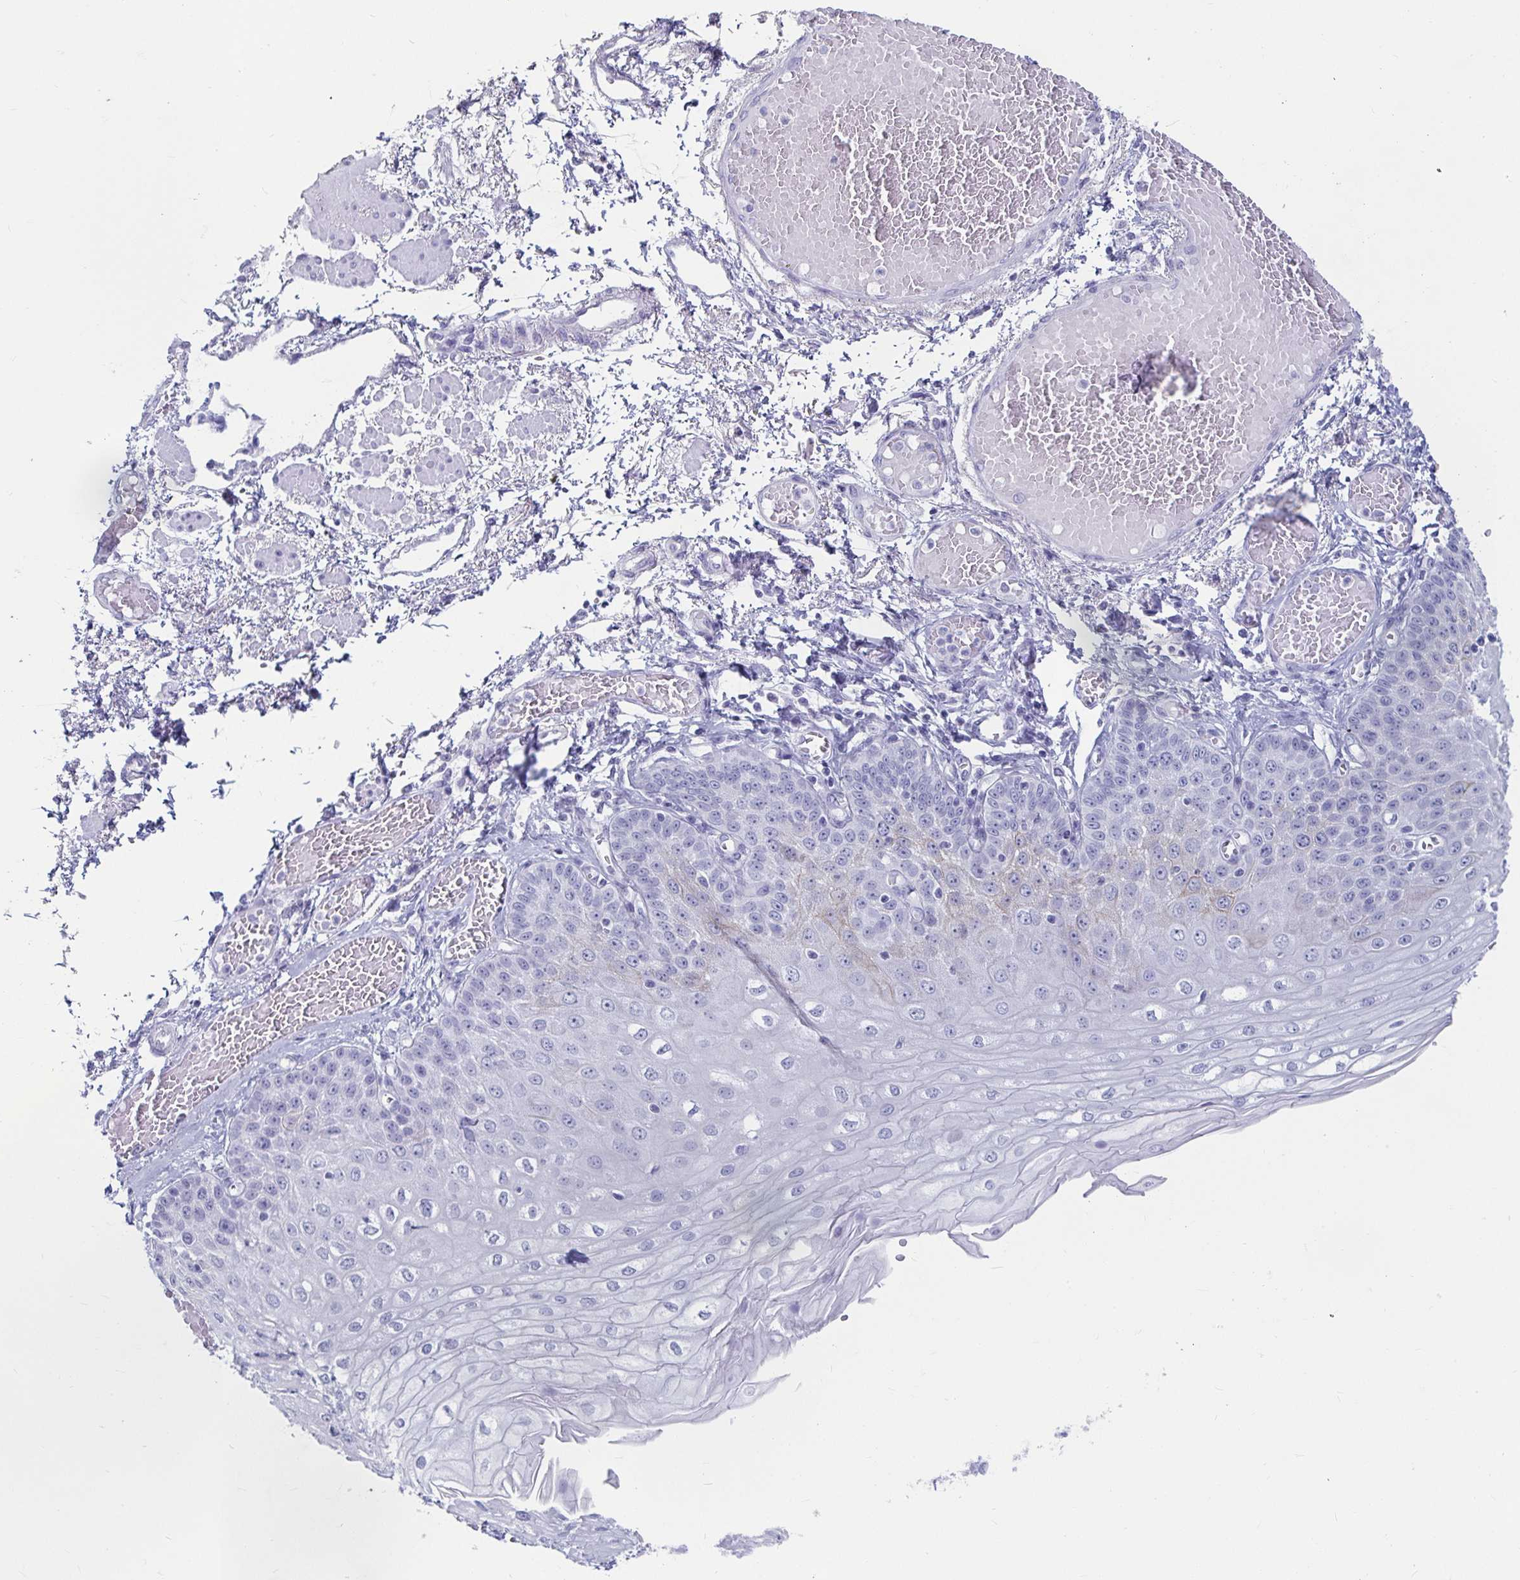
{"staining": {"intensity": "negative", "quantity": "none", "location": "none"}, "tissue": "esophagus", "cell_type": "Squamous epithelial cells", "image_type": "normal", "snomed": [{"axis": "morphology", "description": "Normal tissue, NOS"}, {"axis": "morphology", "description": "Adenocarcinoma, NOS"}, {"axis": "topography", "description": "Esophagus"}], "caption": "Micrograph shows no protein expression in squamous epithelial cells of benign esophagus. (Immunohistochemistry (ihc), brightfield microscopy, high magnification).", "gene": "CA9", "patient": {"sex": "male", "age": 81}}